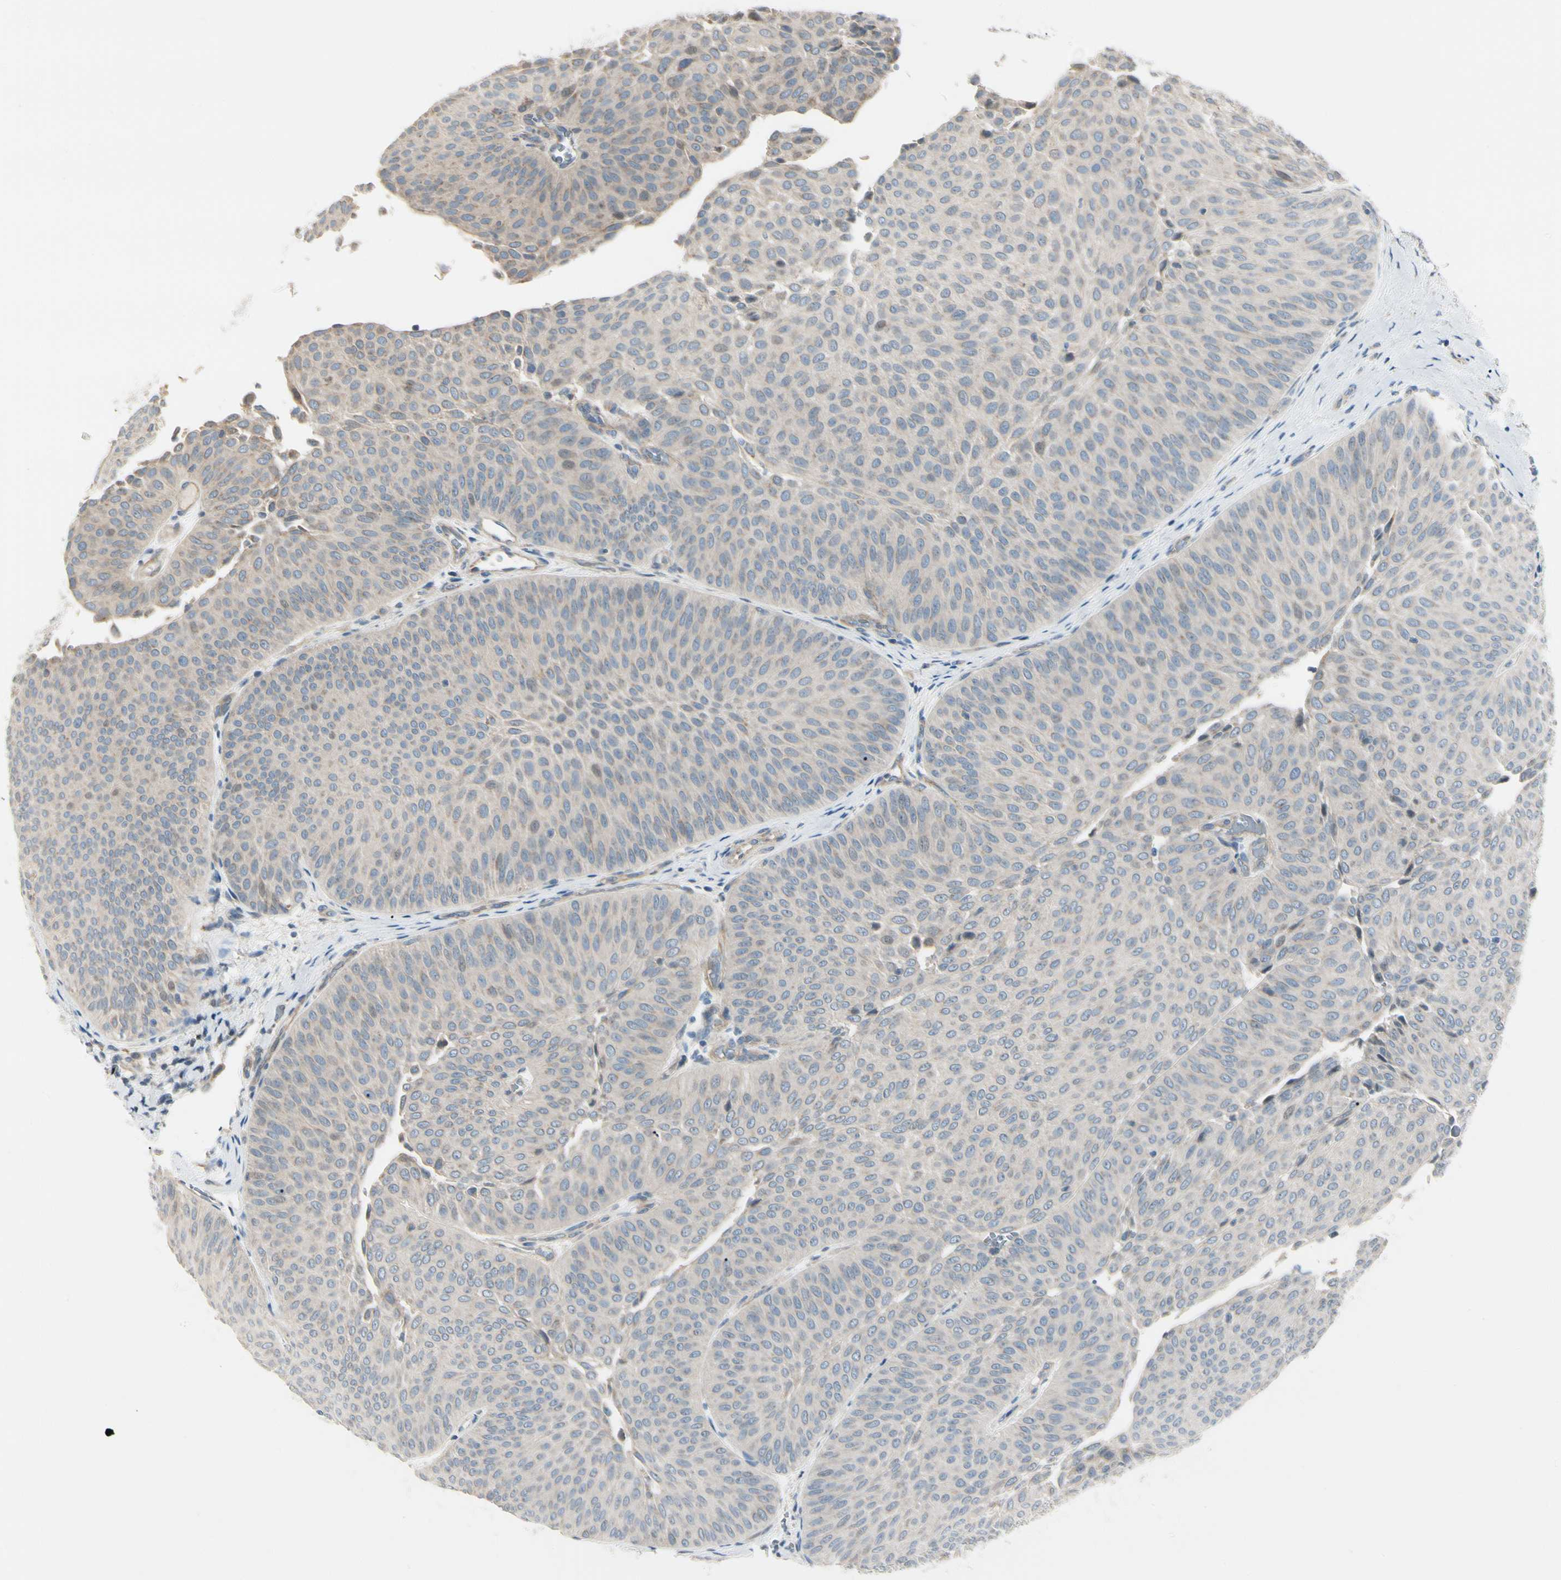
{"staining": {"intensity": "weak", "quantity": ">75%", "location": "cytoplasmic/membranous"}, "tissue": "urothelial cancer", "cell_type": "Tumor cells", "image_type": "cancer", "snomed": [{"axis": "morphology", "description": "Urothelial carcinoma, Low grade"}, {"axis": "topography", "description": "Urinary bladder"}], "caption": "There is low levels of weak cytoplasmic/membranous positivity in tumor cells of urothelial cancer, as demonstrated by immunohistochemical staining (brown color).", "gene": "ABCA3", "patient": {"sex": "female", "age": 60}}